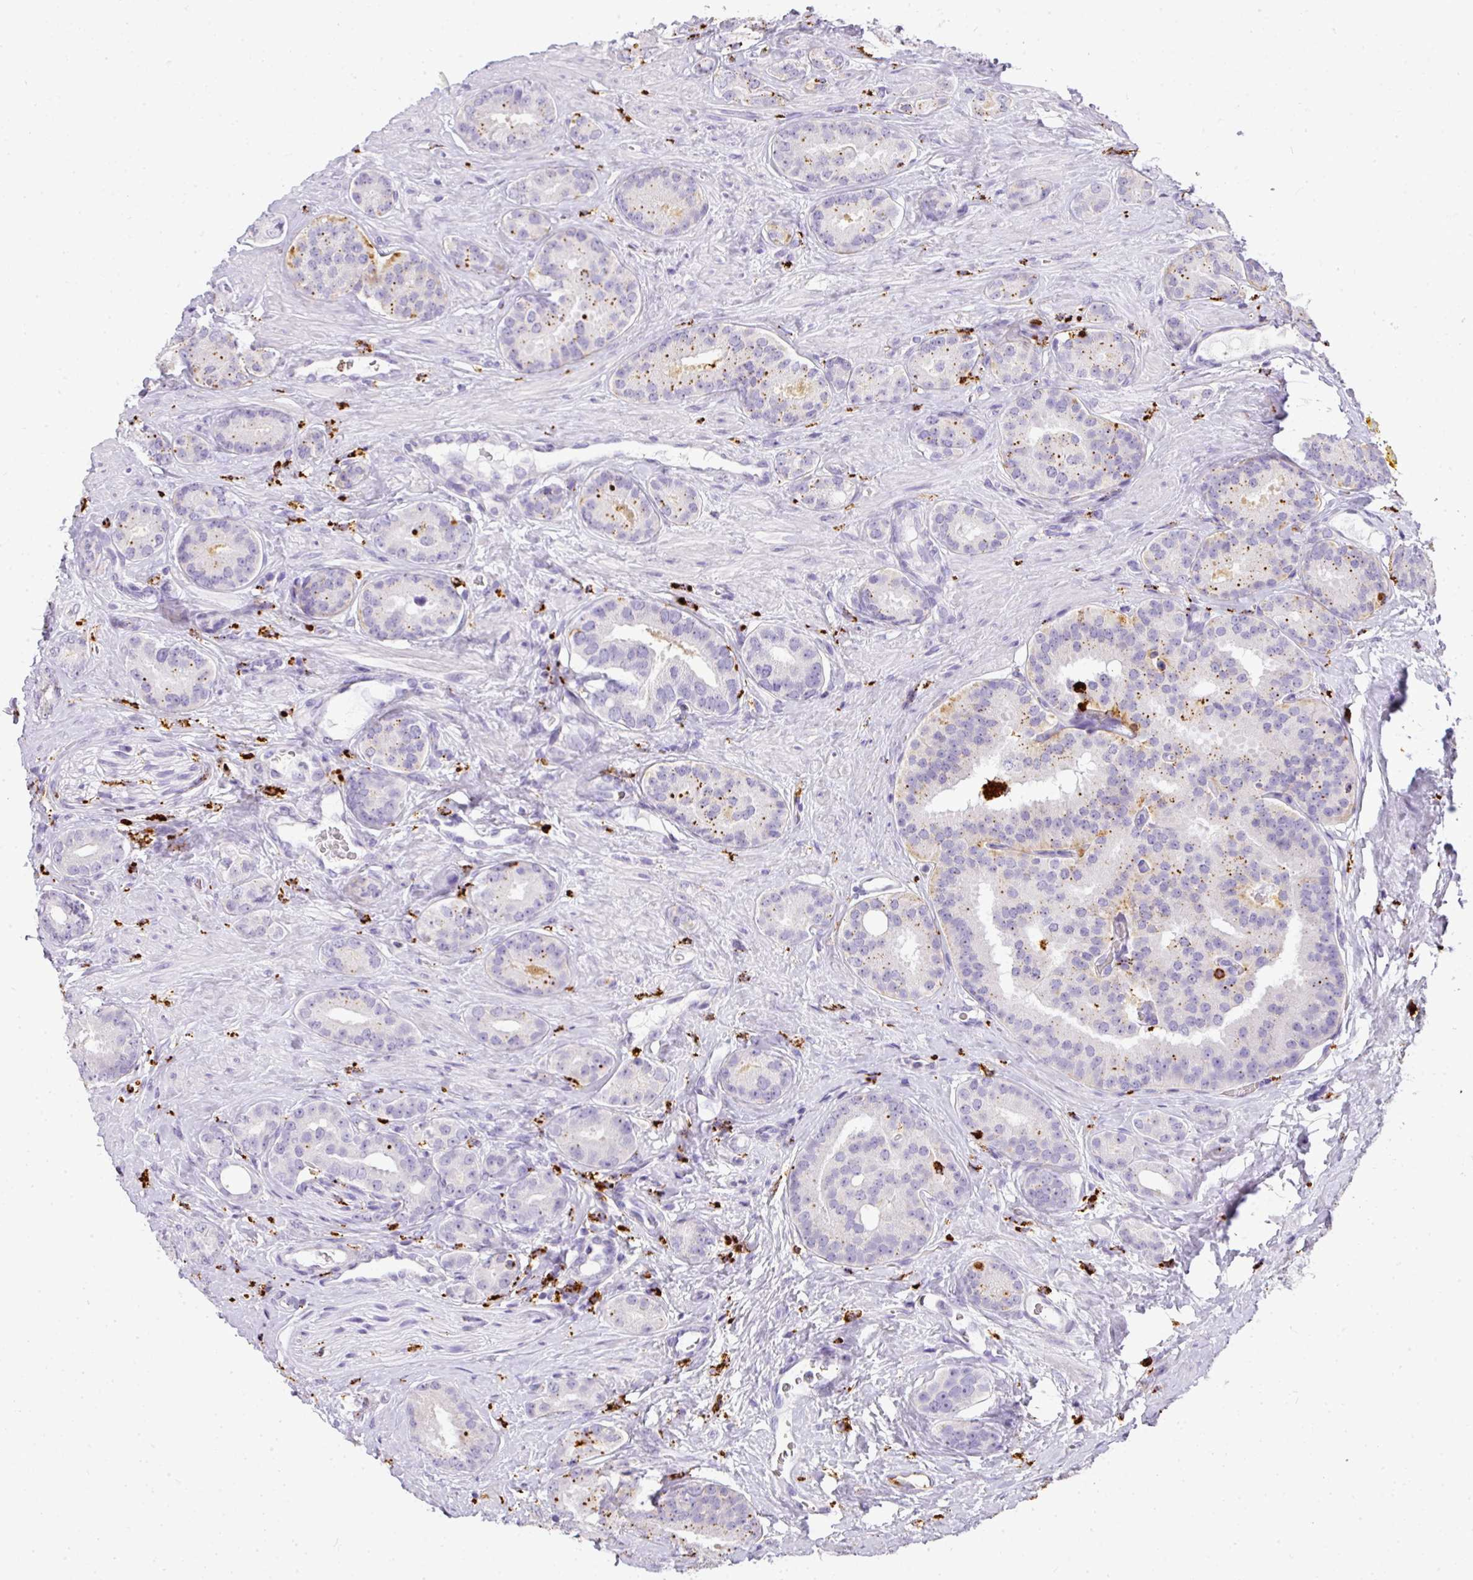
{"staining": {"intensity": "weak", "quantity": "<25%", "location": "cytoplasmic/membranous"}, "tissue": "prostate cancer", "cell_type": "Tumor cells", "image_type": "cancer", "snomed": [{"axis": "morphology", "description": "Adenocarcinoma, High grade"}, {"axis": "topography", "description": "Prostate"}], "caption": "Image shows no significant protein staining in tumor cells of prostate cancer.", "gene": "MMACHC", "patient": {"sex": "male", "age": 63}}